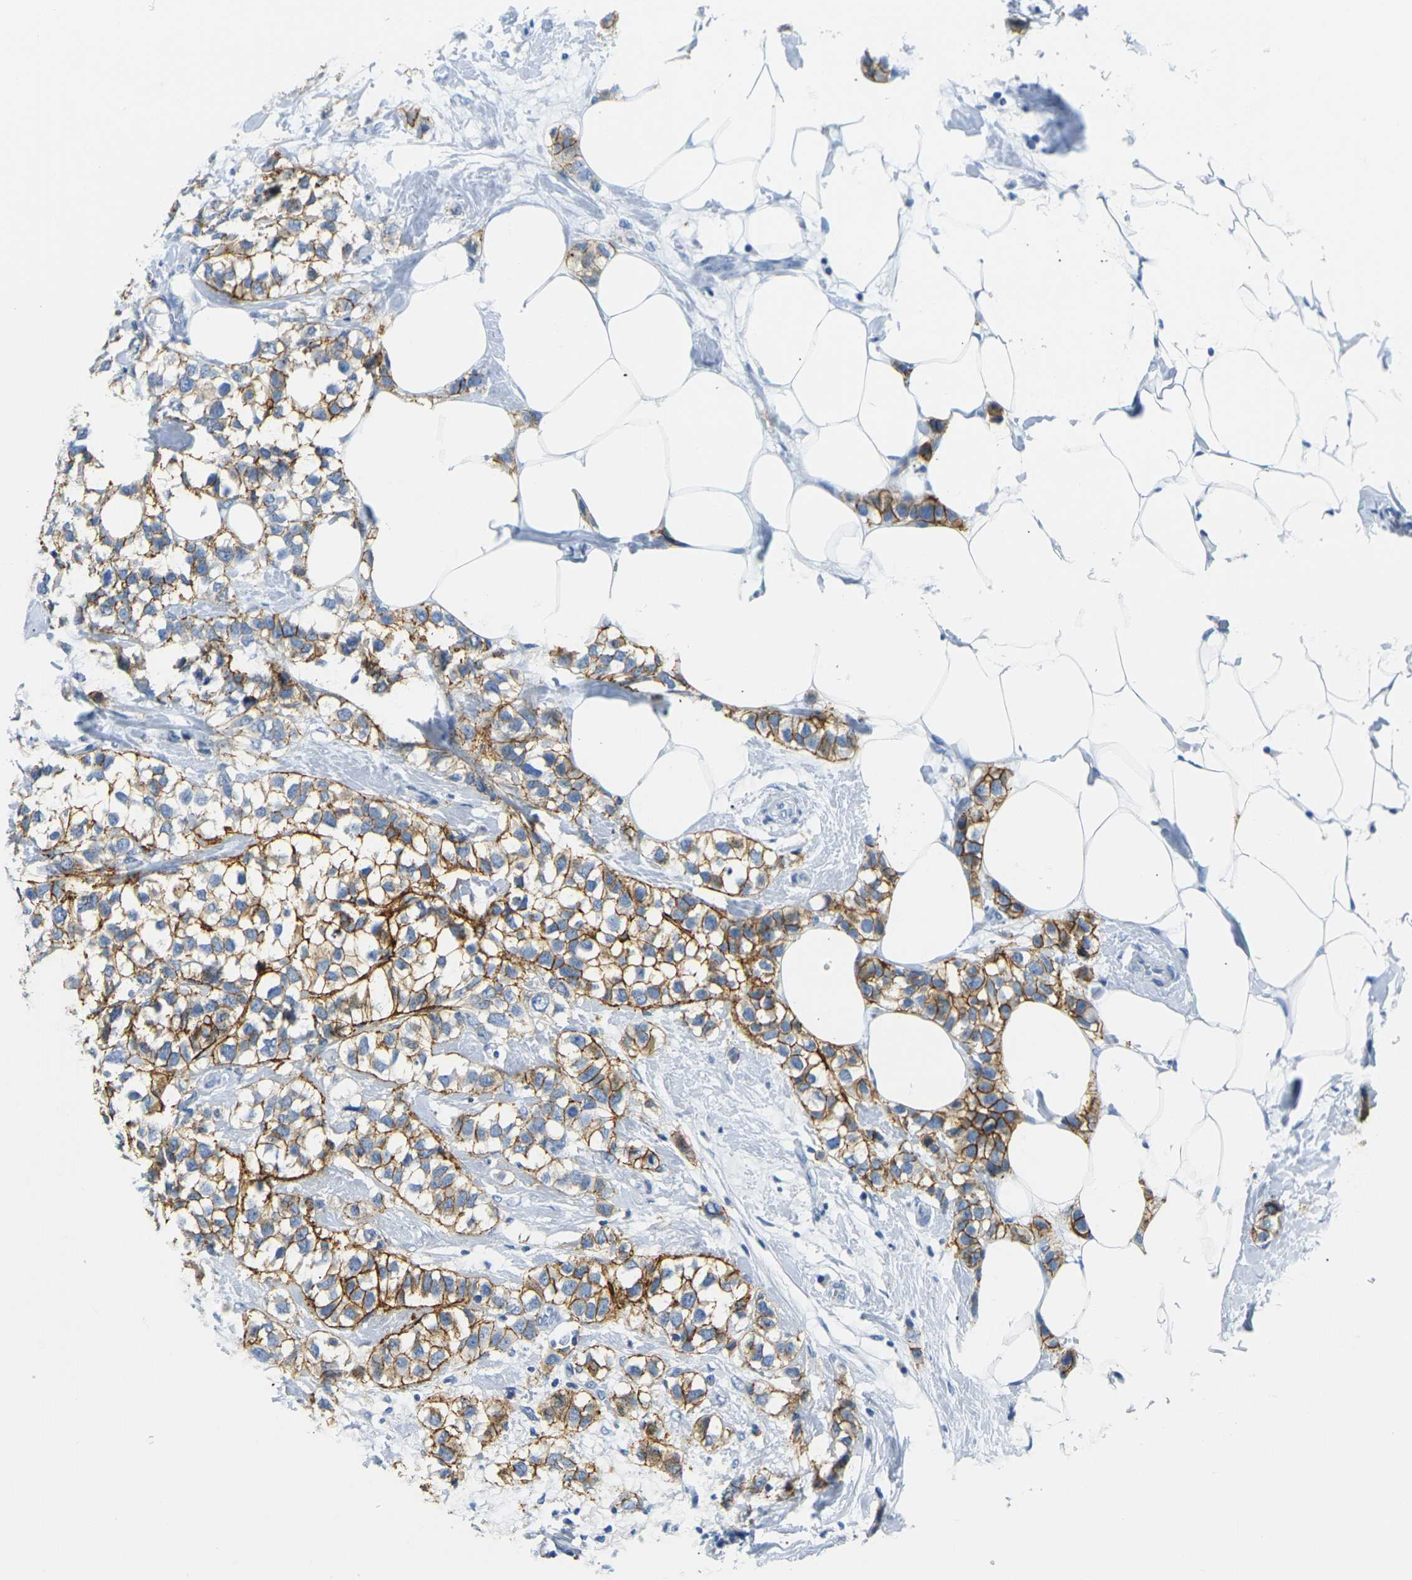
{"staining": {"intensity": "strong", "quantity": ">75%", "location": "cytoplasmic/membranous"}, "tissue": "breast cancer", "cell_type": "Tumor cells", "image_type": "cancer", "snomed": [{"axis": "morphology", "description": "Normal tissue, NOS"}, {"axis": "morphology", "description": "Duct carcinoma"}, {"axis": "topography", "description": "Breast"}], "caption": "A high amount of strong cytoplasmic/membranous expression is identified in approximately >75% of tumor cells in infiltrating ductal carcinoma (breast) tissue.", "gene": "CLDN7", "patient": {"sex": "female", "age": 50}}